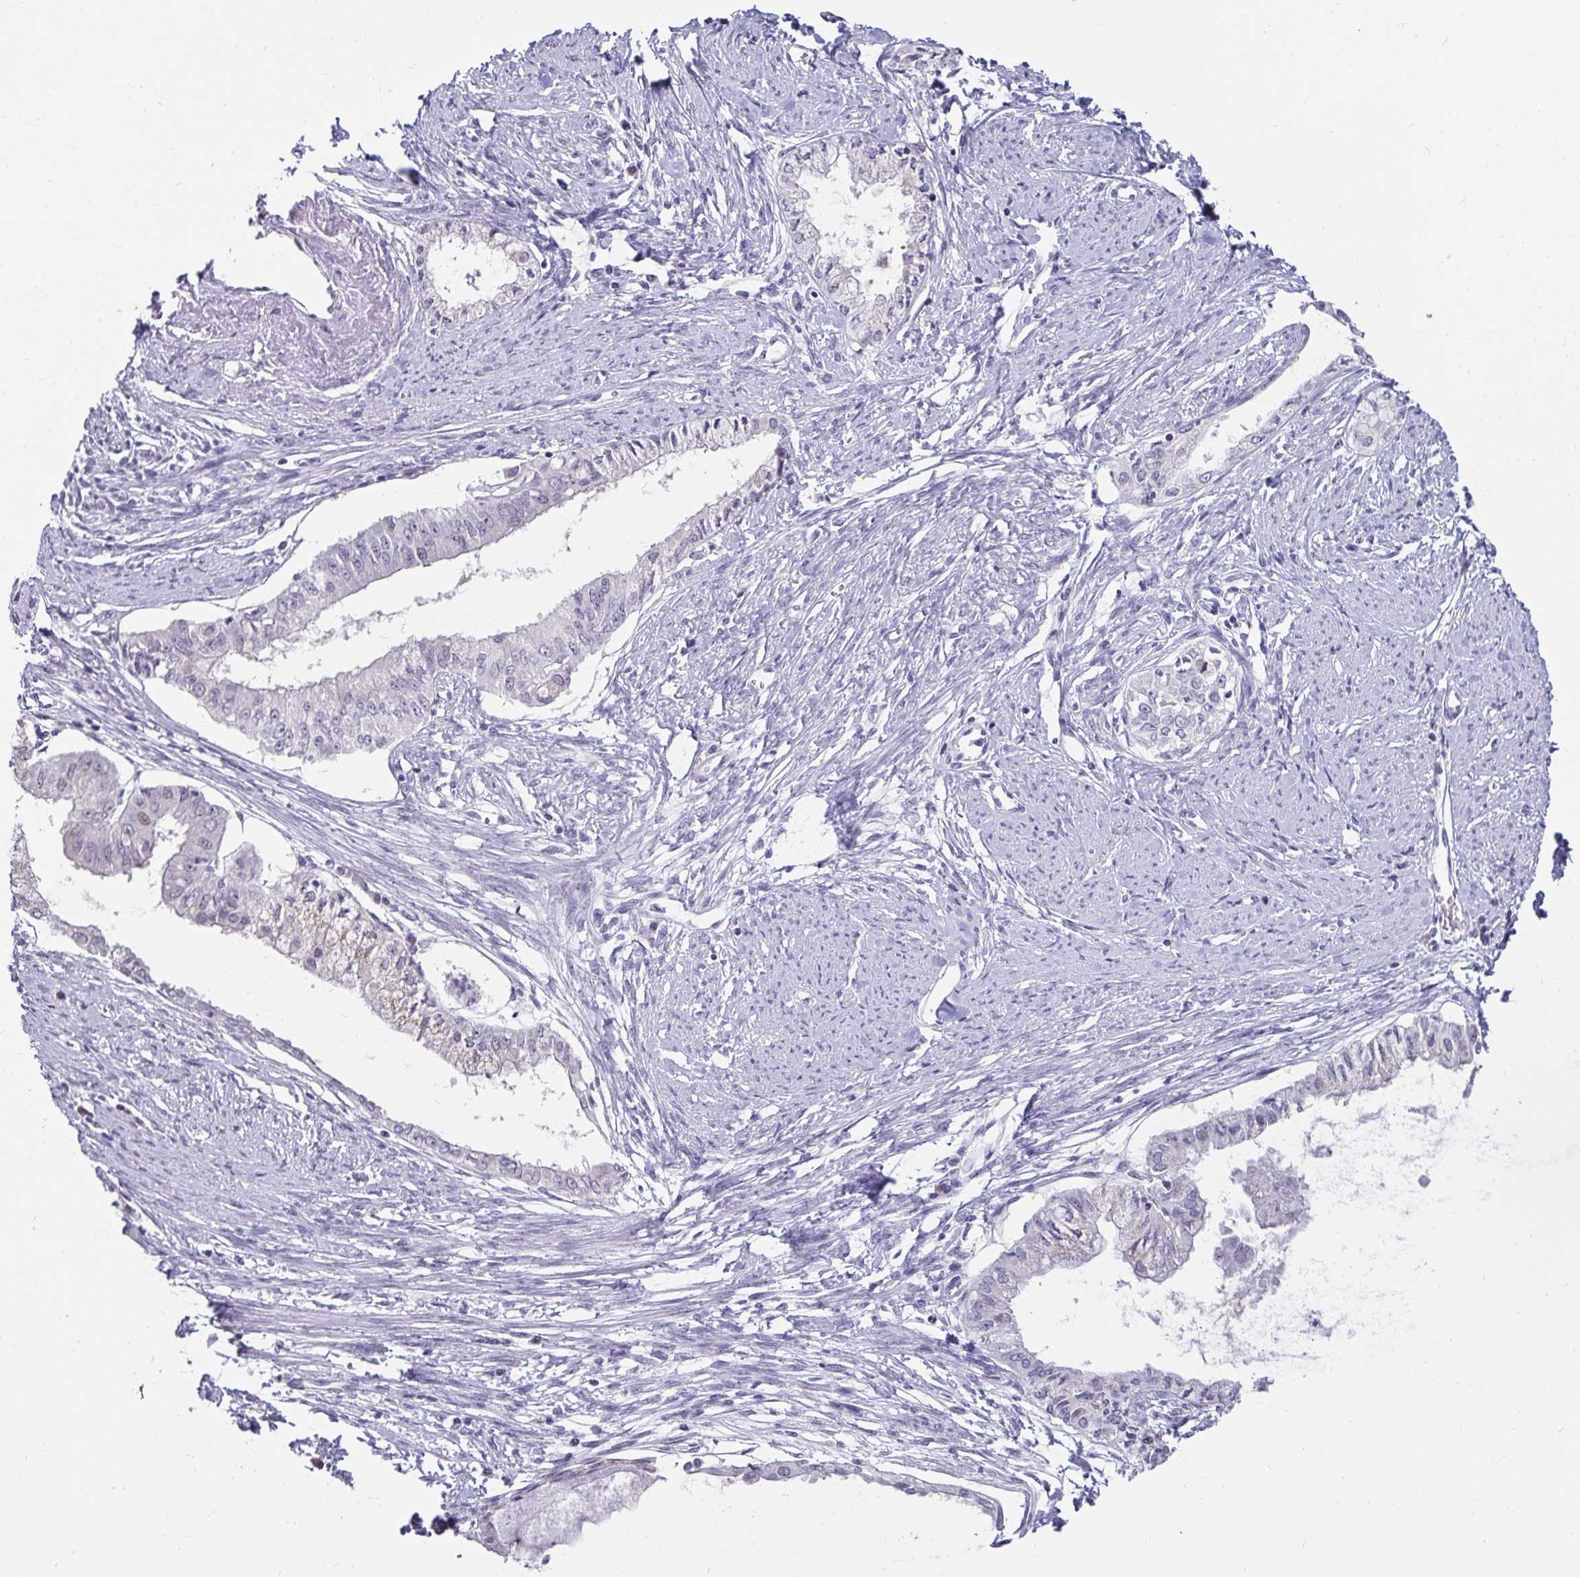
{"staining": {"intensity": "negative", "quantity": "none", "location": "none"}, "tissue": "endometrial cancer", "cell_type": "Tumor cells", "image_type": "cancer", "snomed": [{"axis": "morphology", "description": "Adenocarcinoma, NOS"}, {"axis": "topography", "description": "Endometrium"}], "caption": "An immunohistochemistry micrograph of endometrial cancer is shown. There is no staining in tumor cells of endometrial cancer.", "gene": "ANLN", "patient": {"sex": "female", "age": 76}}